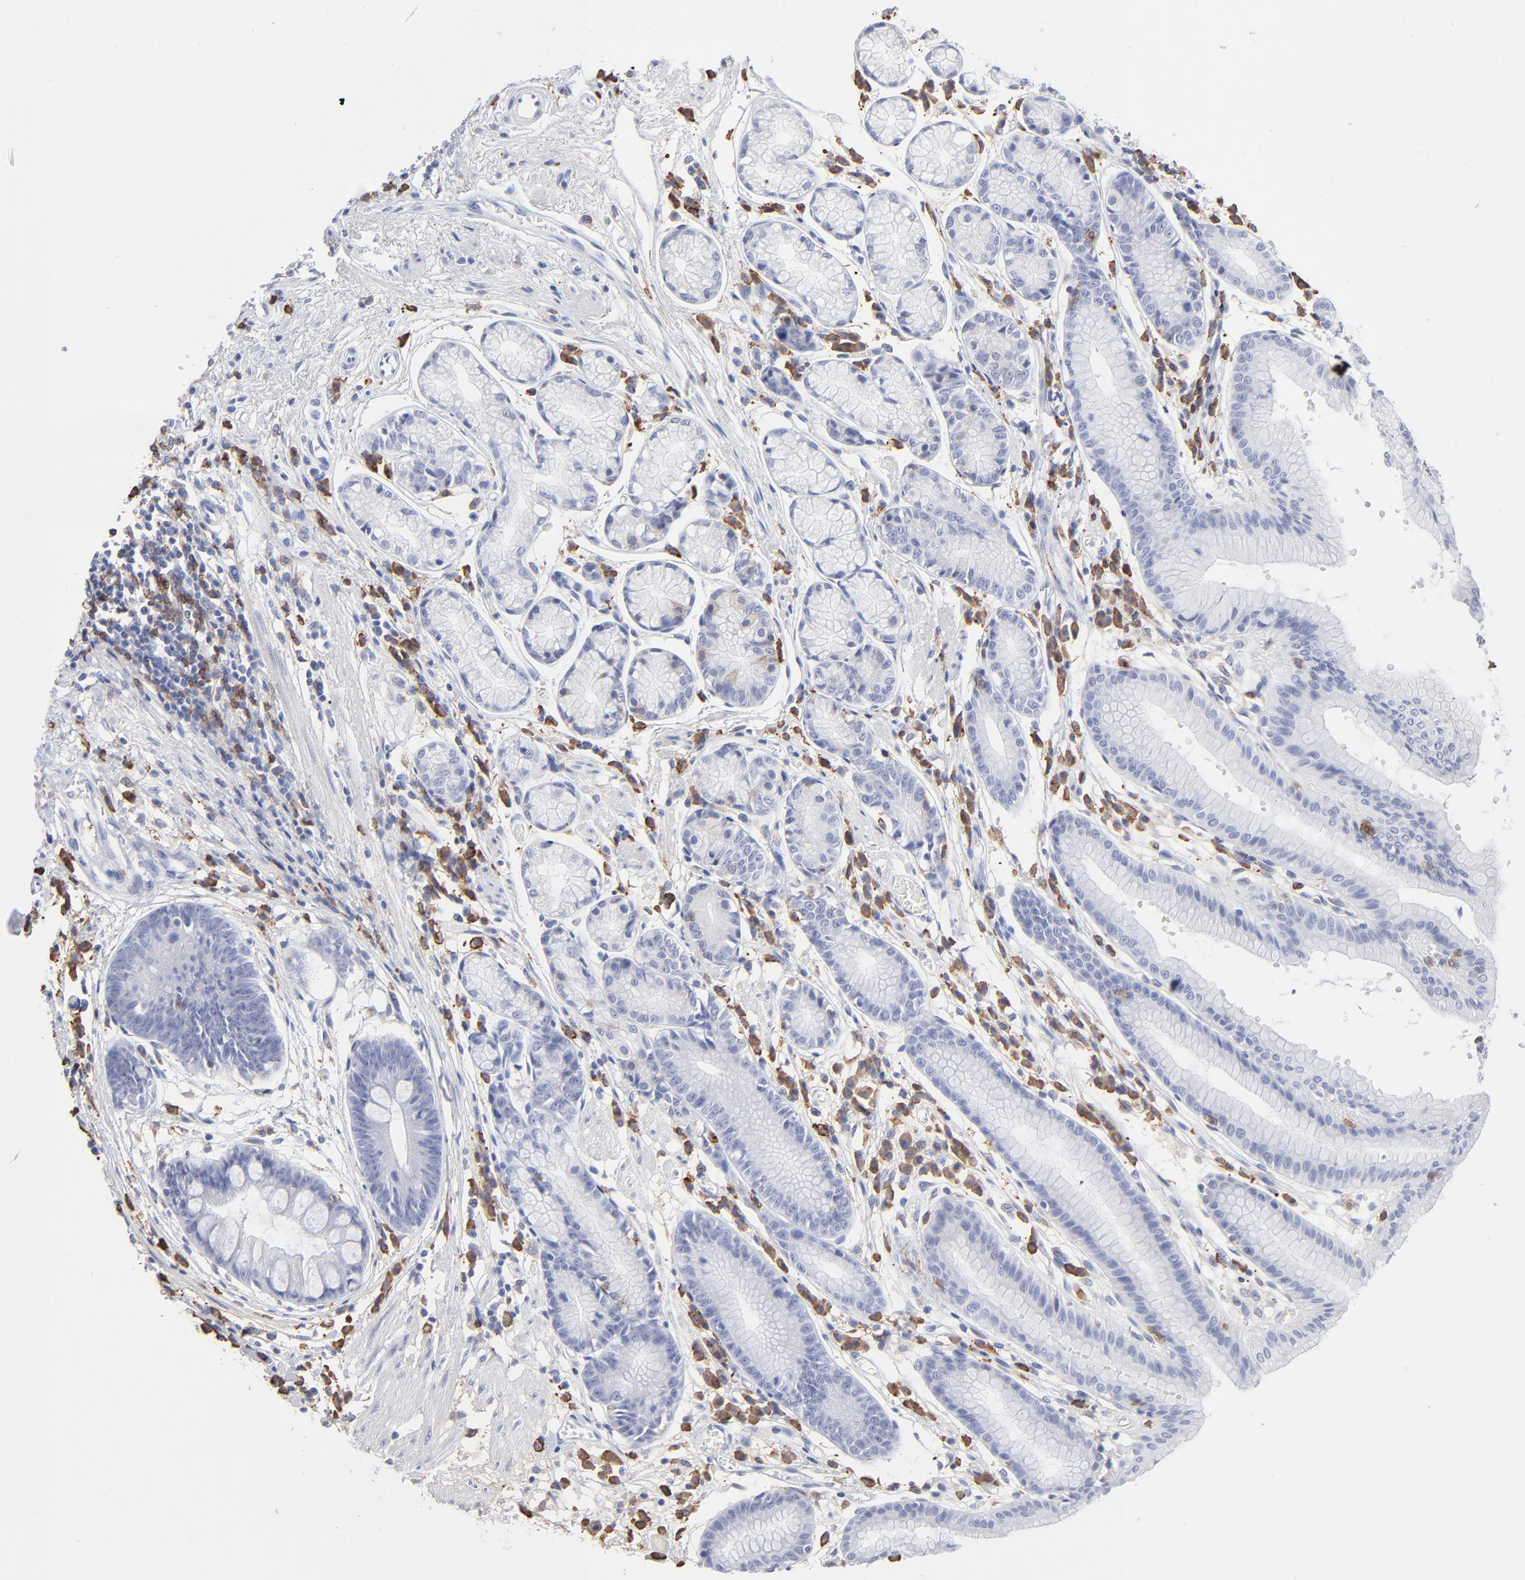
{"staining": {"intensity": "negative", "quantity": "none", "location": "none"}, "tissue": "stomach", "cell_type": "Glandular cells", "image_type": "normal", "snomed": [{"axis": "morphology", "description": "Normal tissue, NOS"}, {"axis": "morphology", "description": "Inflammation, NOS"}, {"axis": "topography", "description": "Stomach, lower"}], "caption": "Immunohistochemistry histopathology image of benign stomach stained for a protein (brown), which displays no expression in glandular cells. Brightfield microscopy of IHC stained with DAB (brown) and hematoxylin (blue), captured at high magnification.", "gene": "LAT2", "patient": {"sex": "male", "age": 59}}